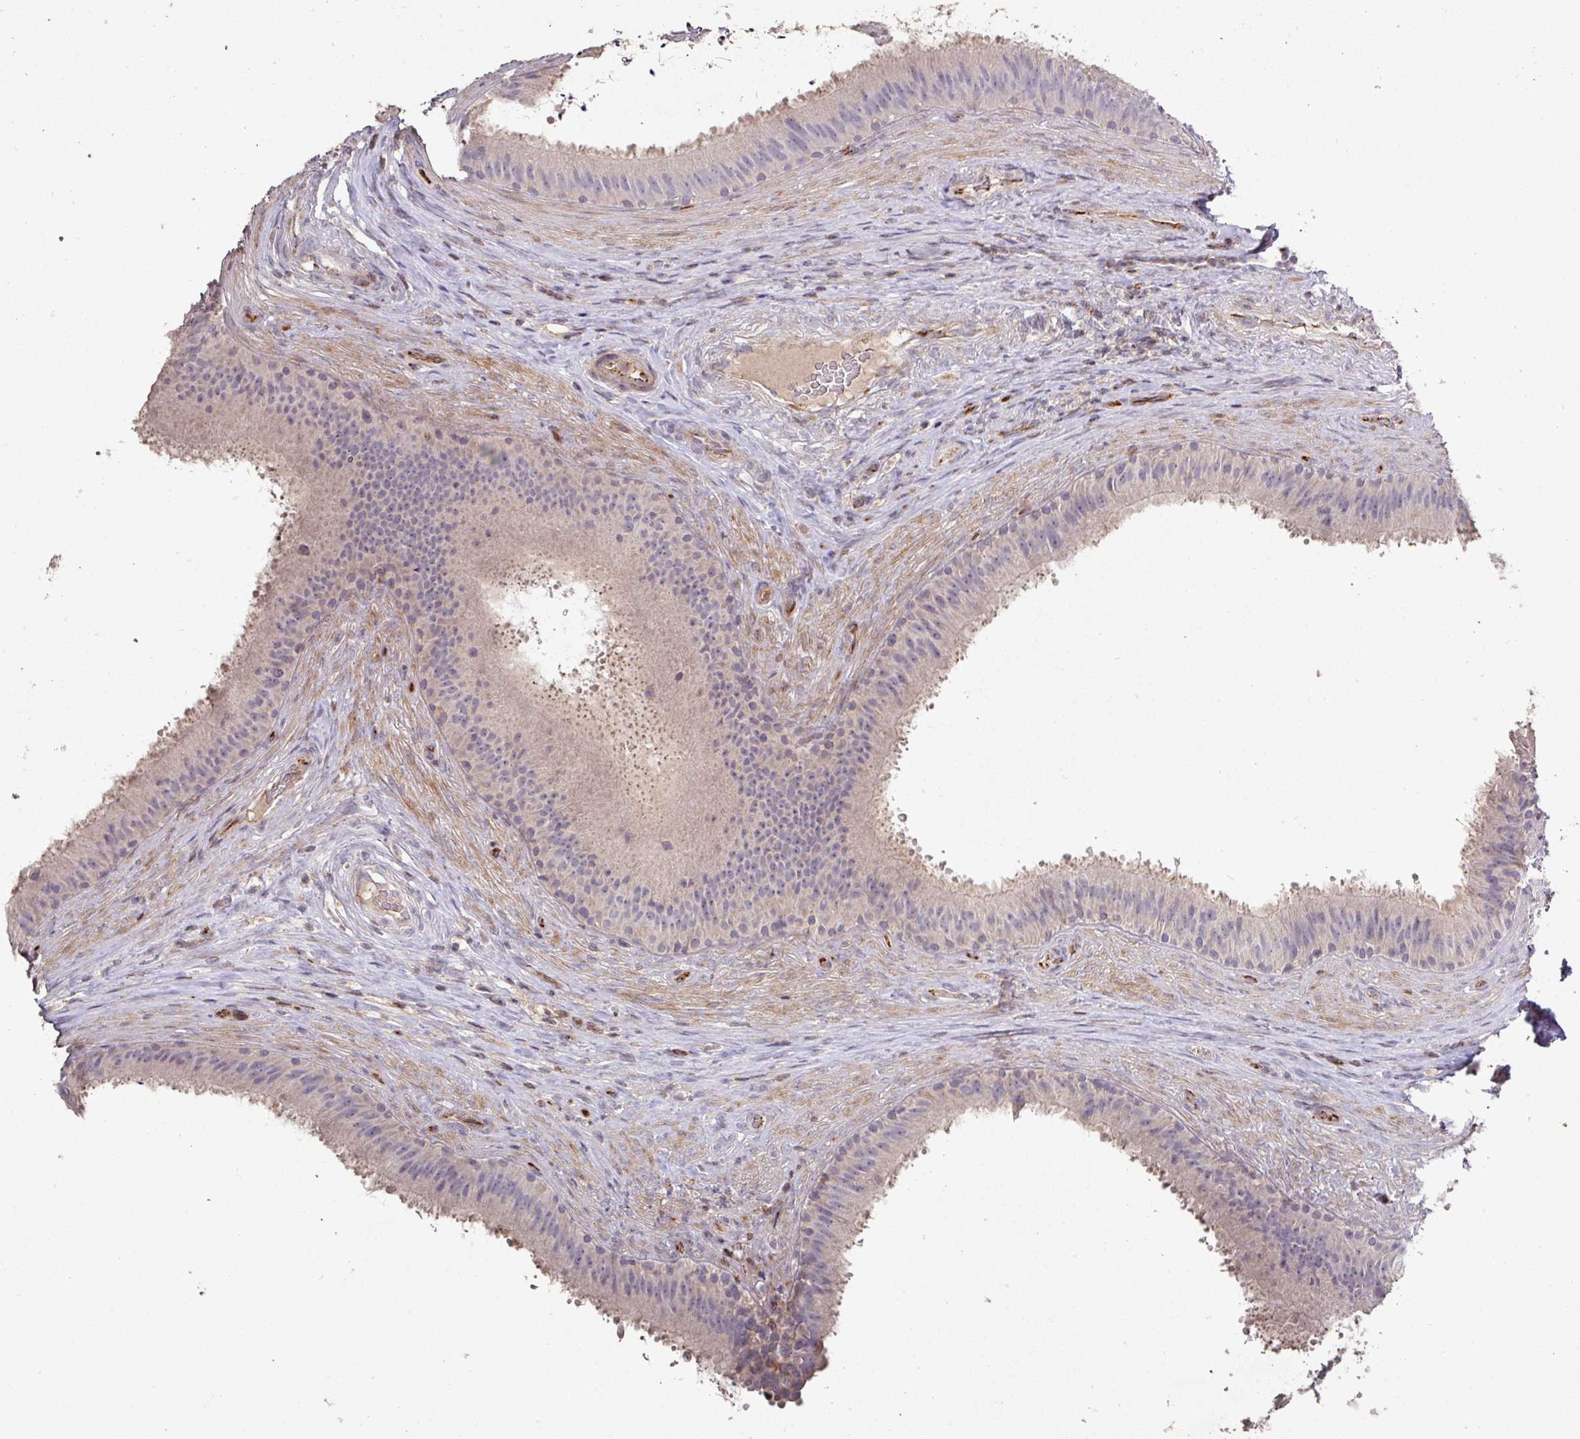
{"staining": {"intensity": "weak", "quantity": "25%-75%", "location": "cytoplasmic/membranous"}, "tissue": "epididymis", "cell_type": "Glandular cells", "image_type": "normal", "snomed": [{"axis": "morphology", "description": "Normal tissue, NOS"}, {"axis": "topography", "description": "Testis"}, {"axis": "topography", "description": "Epididymis"}], "caption": "An immunohistochemistry micrograph of unremarkable tissue is shown. Protein staining in brown shows weak cytoplasmic/membranous positivity in epididymis within glandular cells. (IHC, brightfield microscopy, high magnification).", "gene": "RPL23A", "patient": {"sex": "male", "age": 41}}